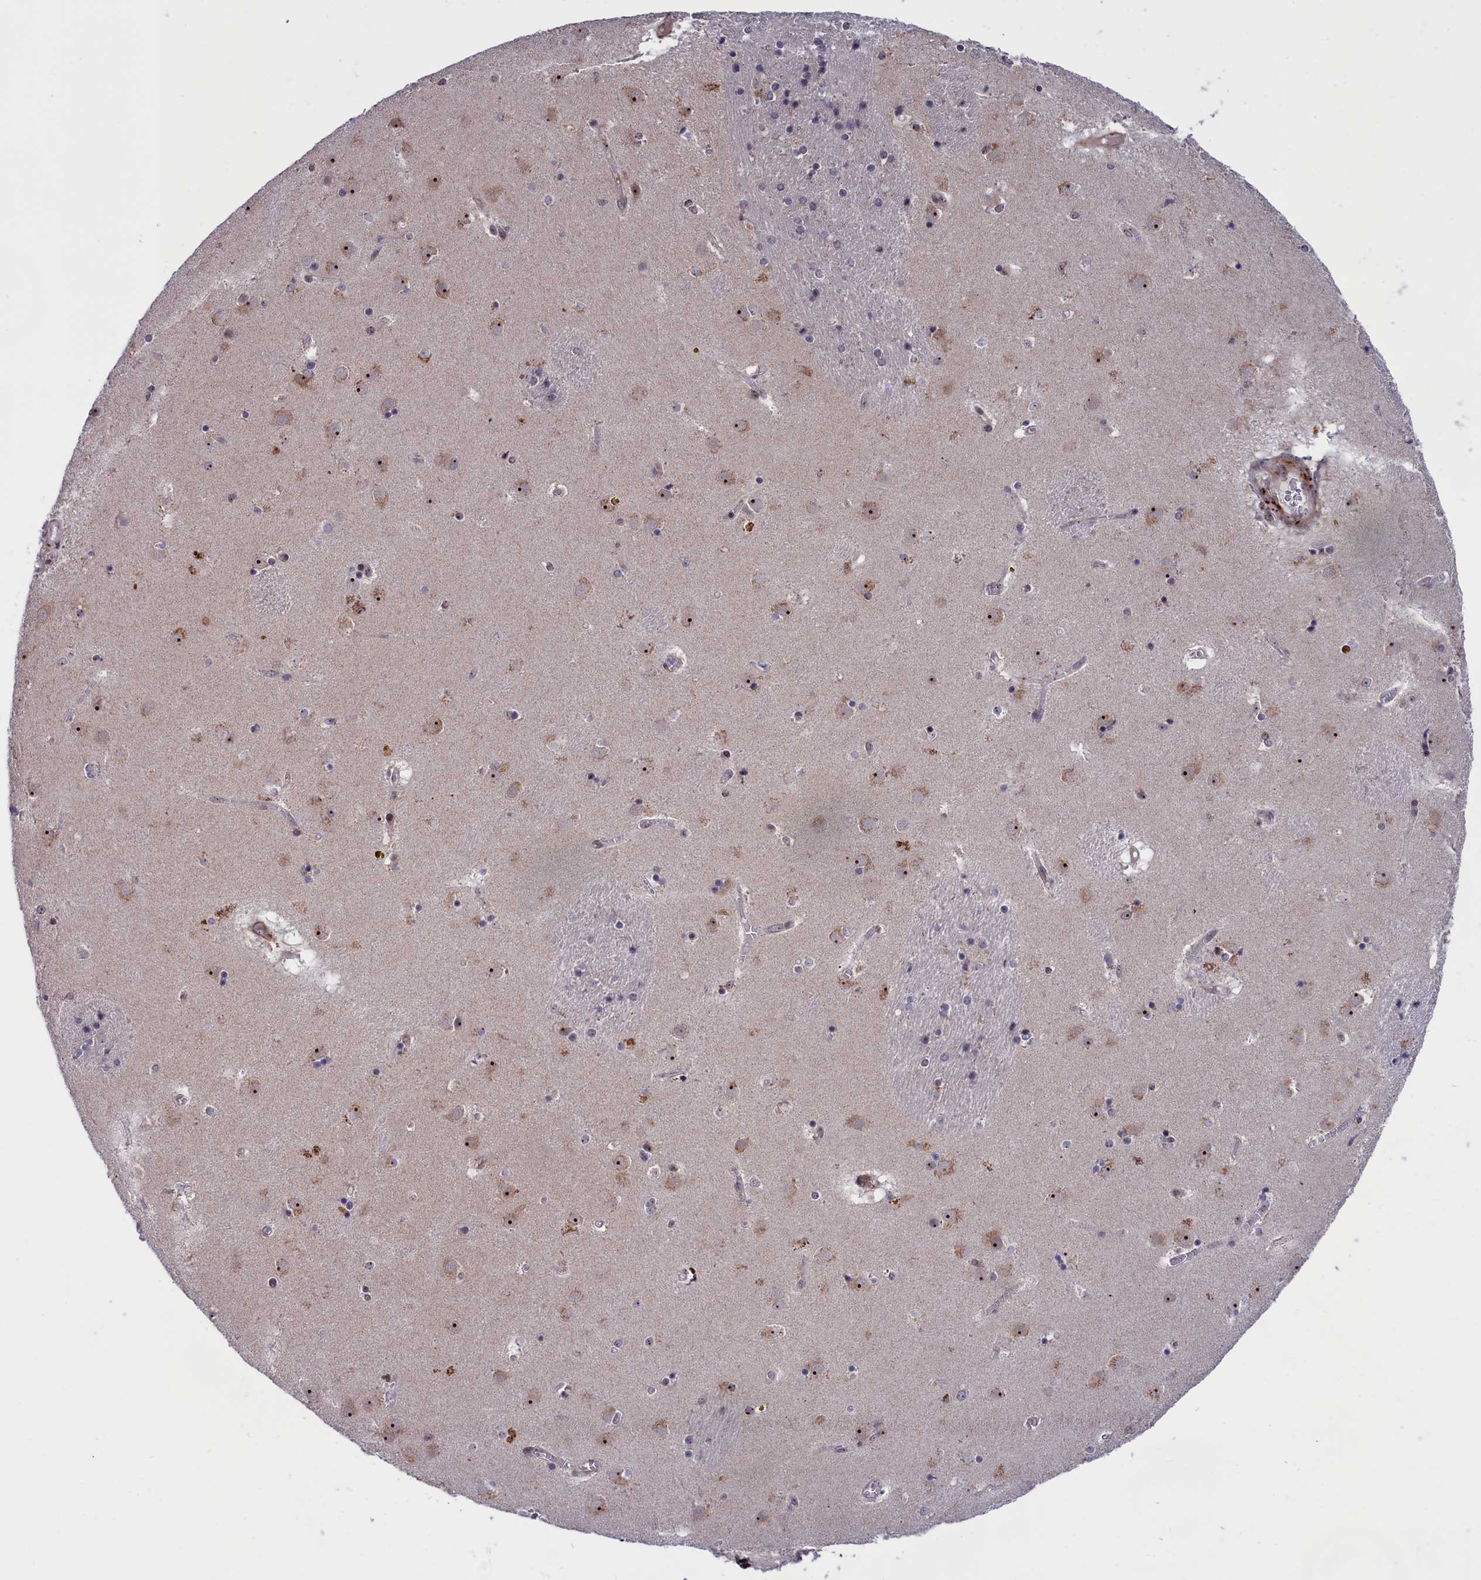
{"staining": {"intensity": "weak", "quantity": "<25%", "location": "cytoplasmic/membranous"}, "tissue": "caudate", "cell_type": "Glial cells", "image_type": "normal", "snomed": [{"axis": "morphology", "description": "Normal tissue, NOS"}, {"axis": "topography", "description": "Lateral ventricle wall"}], "caption": "This is an immunohistochemistry photomicrograph of normal caudate. There is no staining in glial cells.", "gene": "PPAN", "patient": {"sex": "male", "age": 70}}